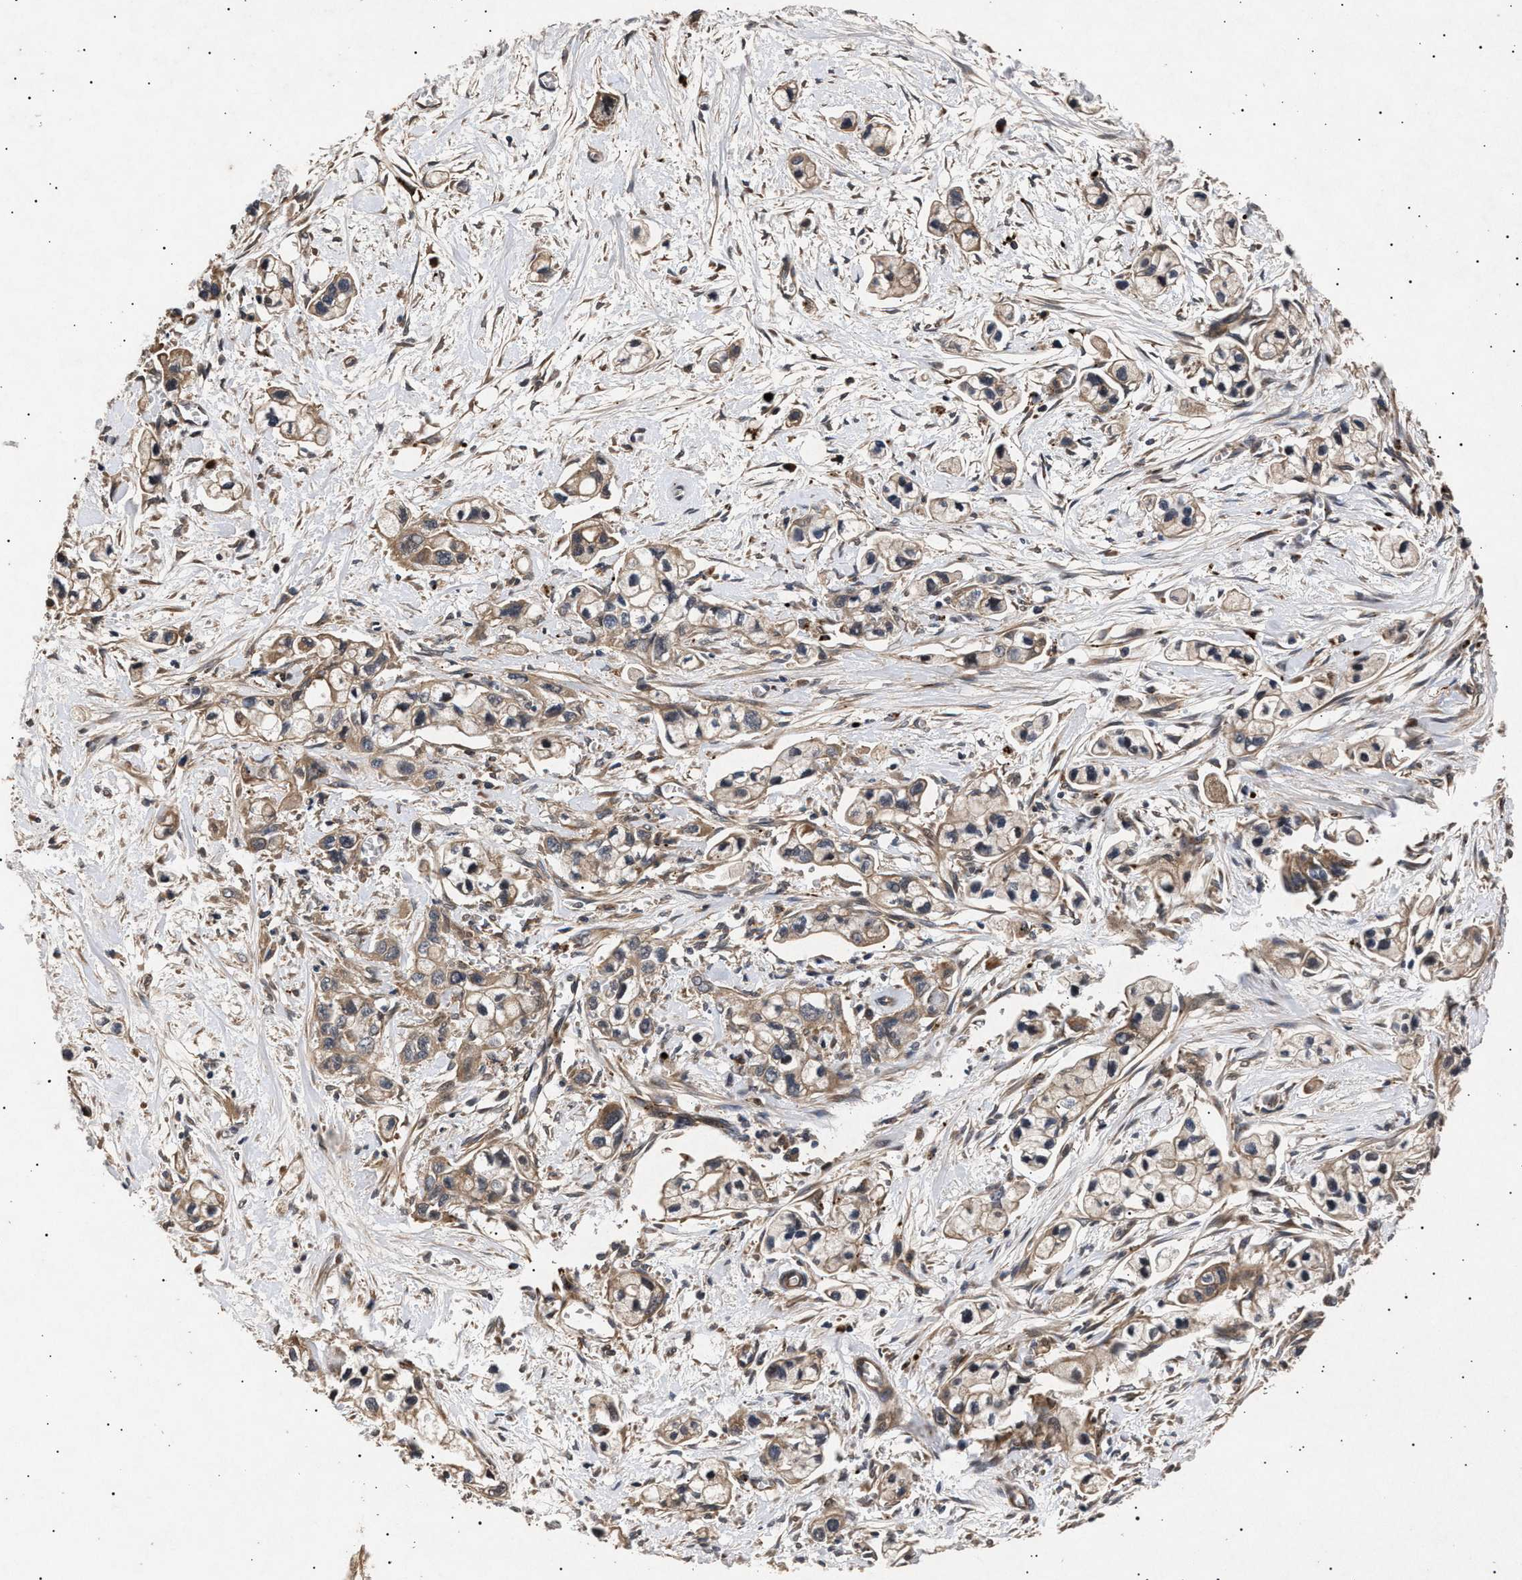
{"staining": {"intensity": "moderate", "quantity": ">75%", "location": "cytoplasmic/membranous"}, "tissue": "pancreatic cancer", "cell_type": "Tumor cells", "image_type": "cancer", "snomed": [{"axis": "morphology", "description": "Adenocarcinoma, NOS"}, {"axis": "topography", "description": "Pancreas"}], "caption": "Brown immunohistochemical staining in pancreatic cancer exhibits moderate cytoplasmic/membranous positivity in about >75% of tumor cells. The protein of interest is stained brown, and the nuclei are stained in blue (DAB (3,3'-diaminobenzidine) IHC with brightfield microscopy, high magnification).", "gene": "ITGB5", "patient": {"sex": "male", "age": 74}}